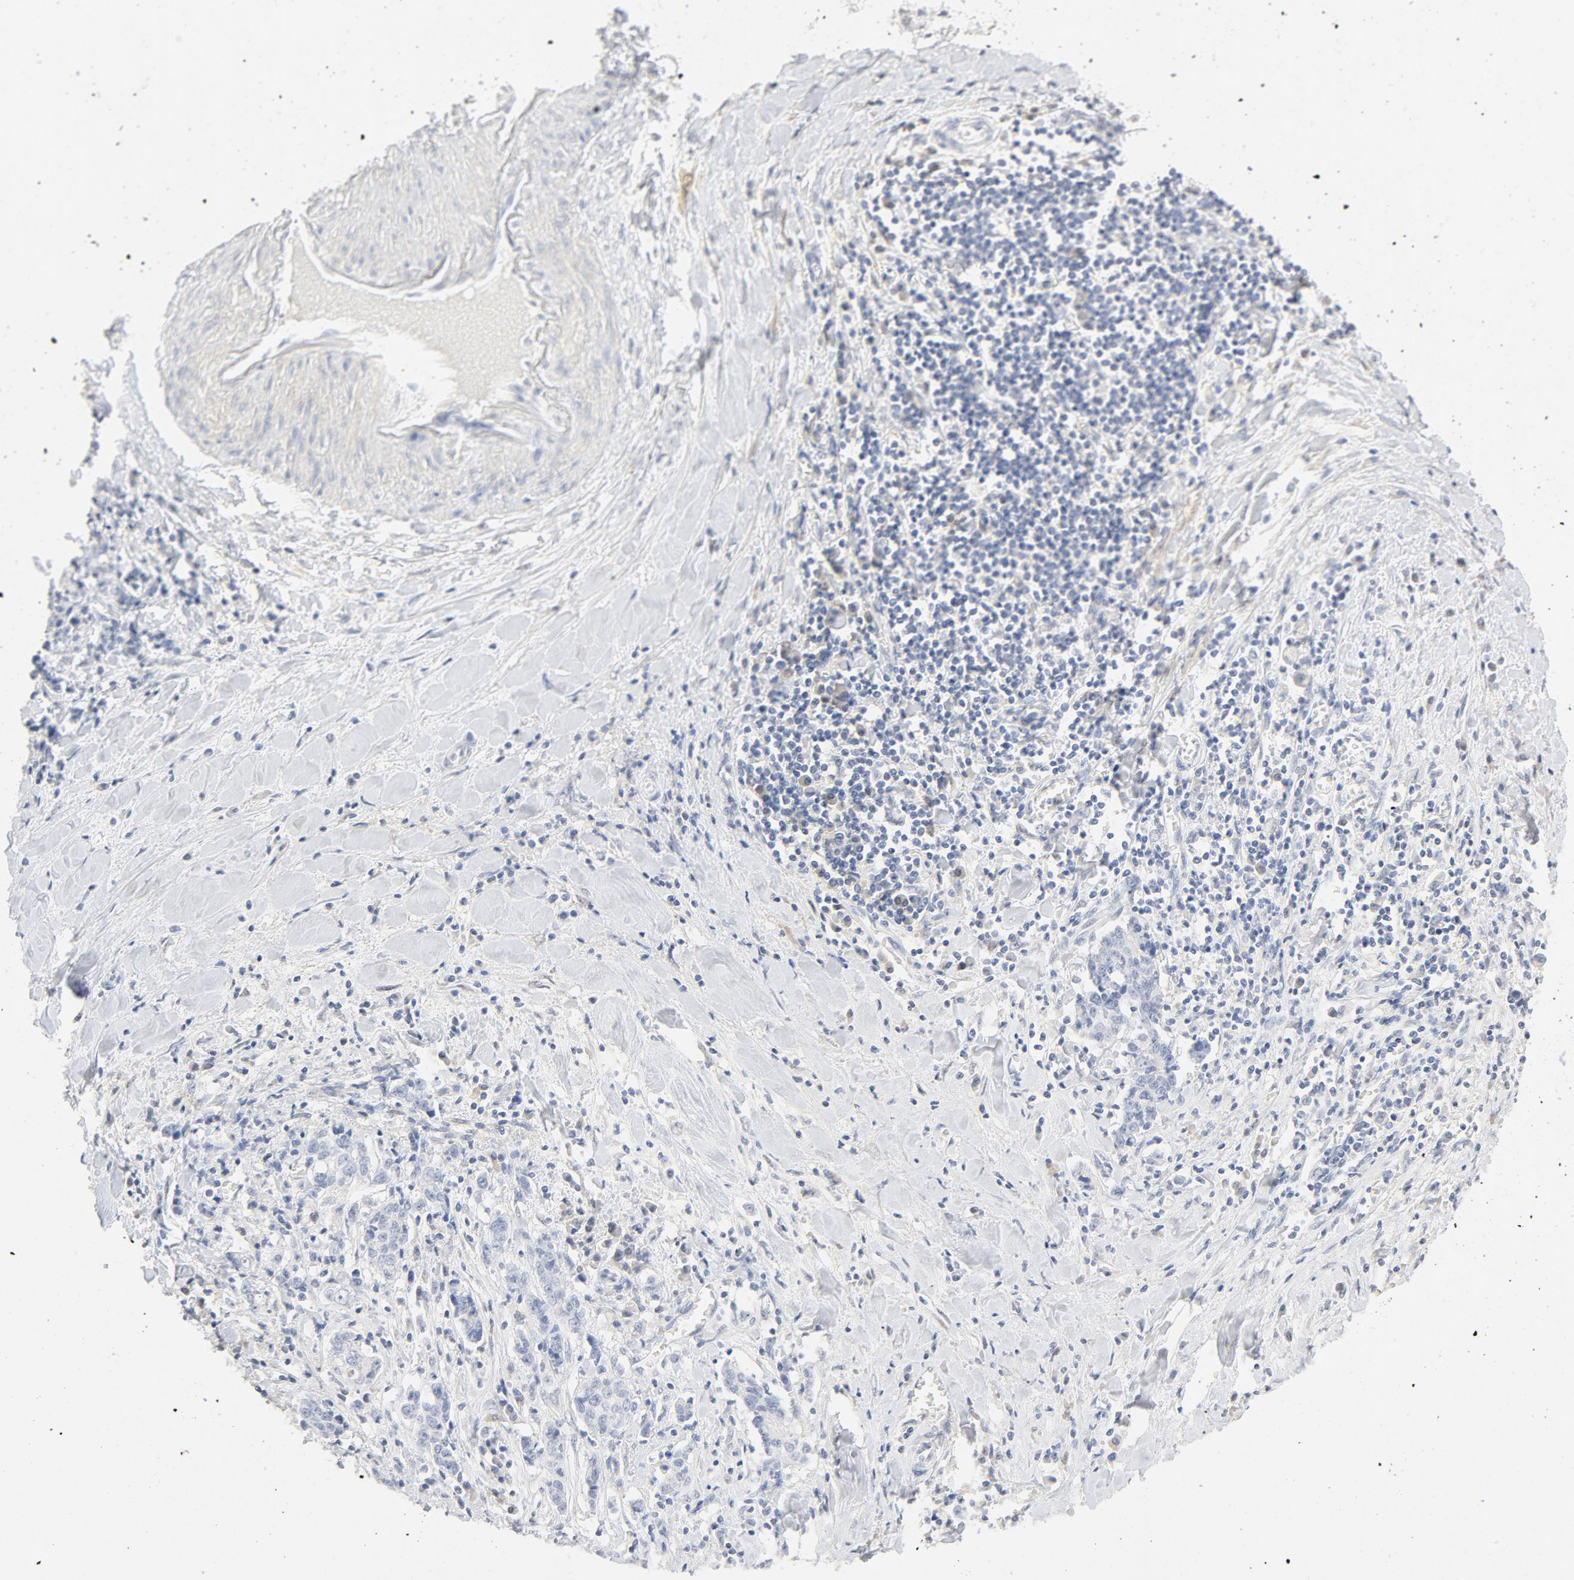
{"staining": {"intensity": "negative", "quantity": "none", "location": "none"}, "tissue": "liver cancer", "cell_type": "Tumor cells", "image_type": "cancer", "snomed": [{"axis": "morphology", "description": "Cholangiocarcinoma"}, {"axis": "topography", "description": "Liver"}], "caption": "High magnification brightfield microscopy of liver cancer (cholangiocarcinoma) stained with DAB (brown) and counterstained with hematoxylin (blue): tumor cells show no significant staining.", "gene": "PGM1", "patient": {"sex": "male", "age": 57}}